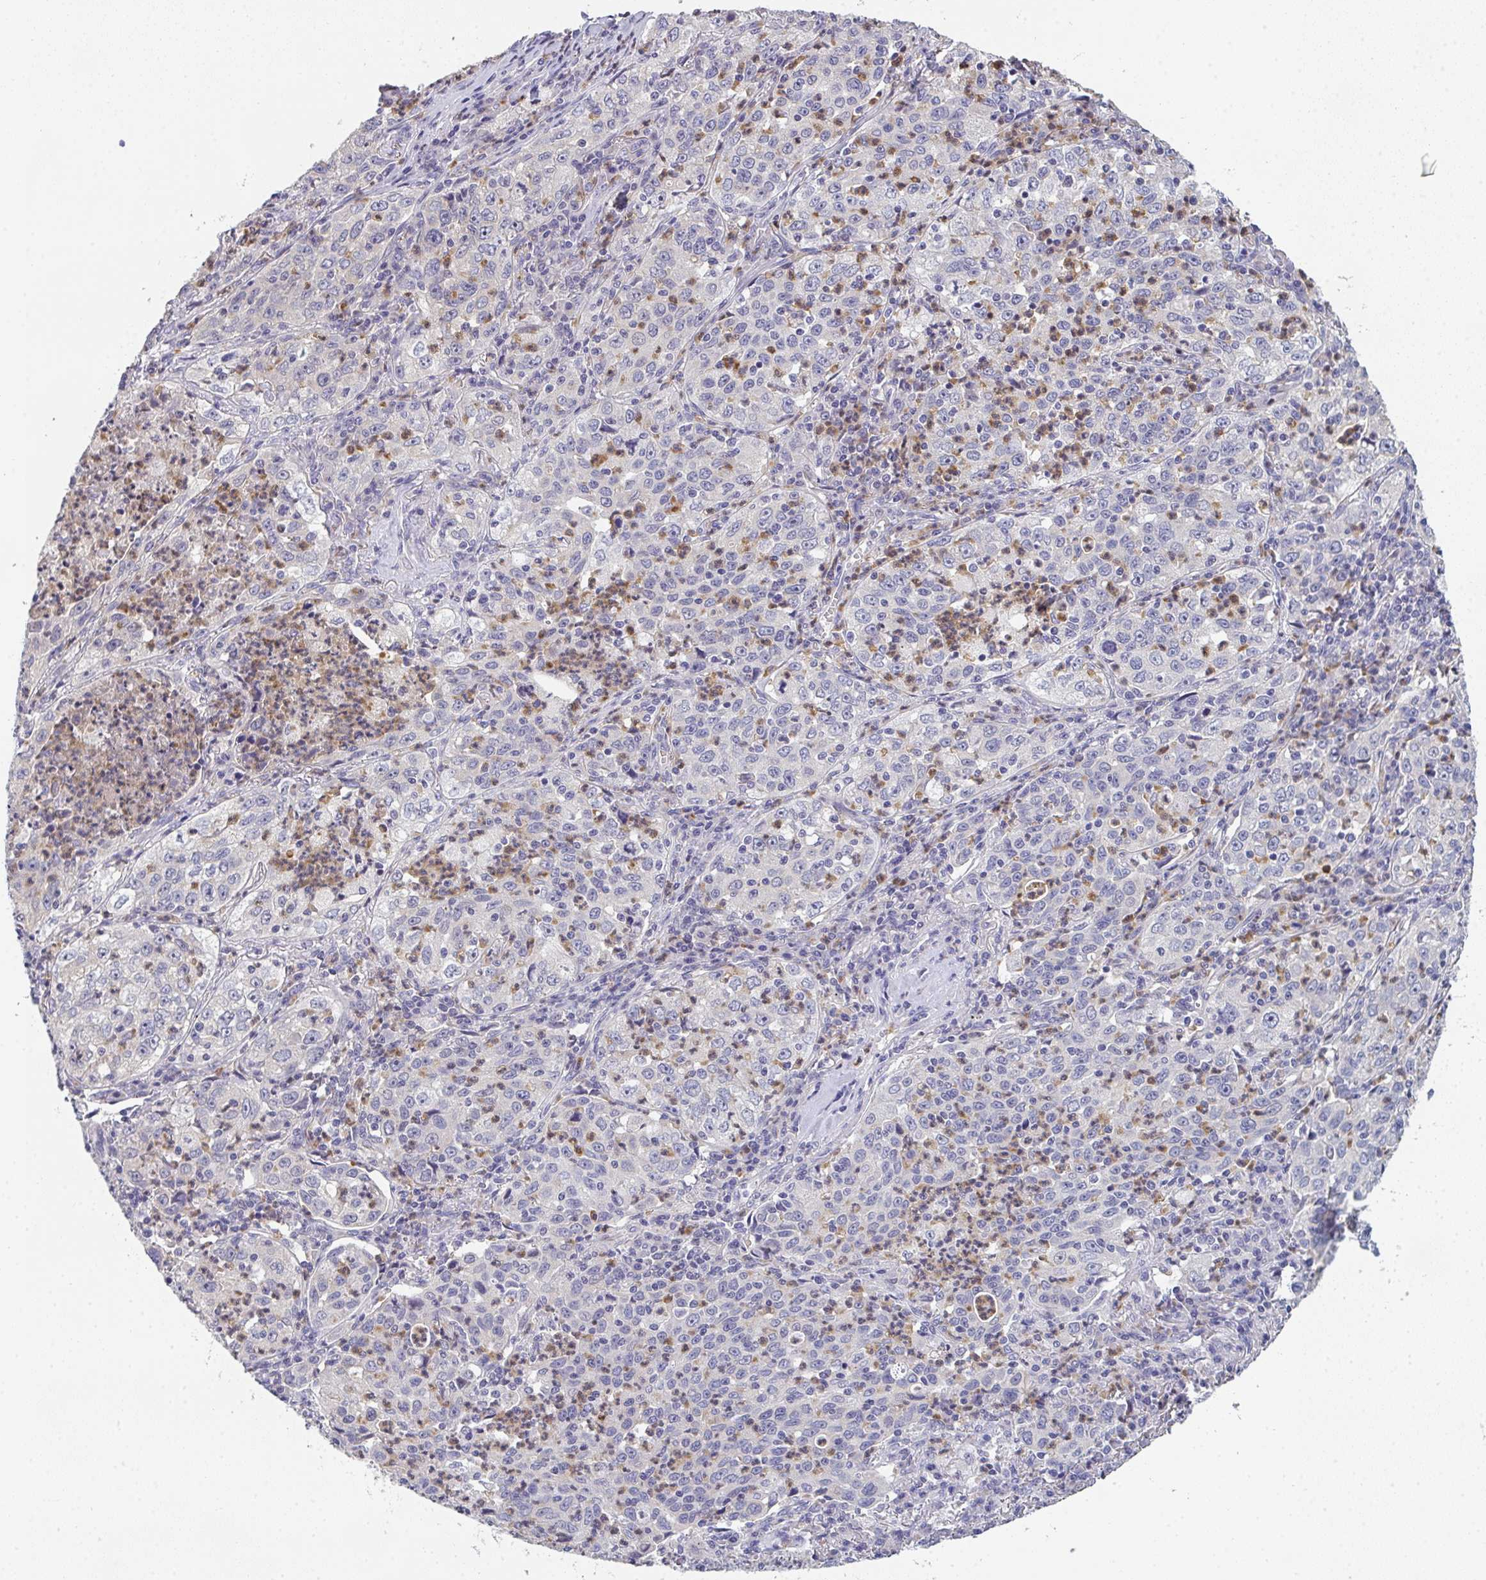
{"staining": {"intensity": "negative", "quantity": "none", "location": "none"}, "tissue": "lung cancer", "cell_type": "Tumor cells", "image_type": "cancer", "snomed": [{"axis": "morphology", "description": "Squamous cell carcinoma, NOS"}, {"axis": "topography", "description": "Lung"}], "caption": "High power microscopy photomicrograph of an immunohistochemistry (IHC) photomicrograph of lung squamous cell carcinoma, revealing no significant expression in tumor cells.", "gene": "RIOK1", "patient": {"sex": "male", "age": 71}}